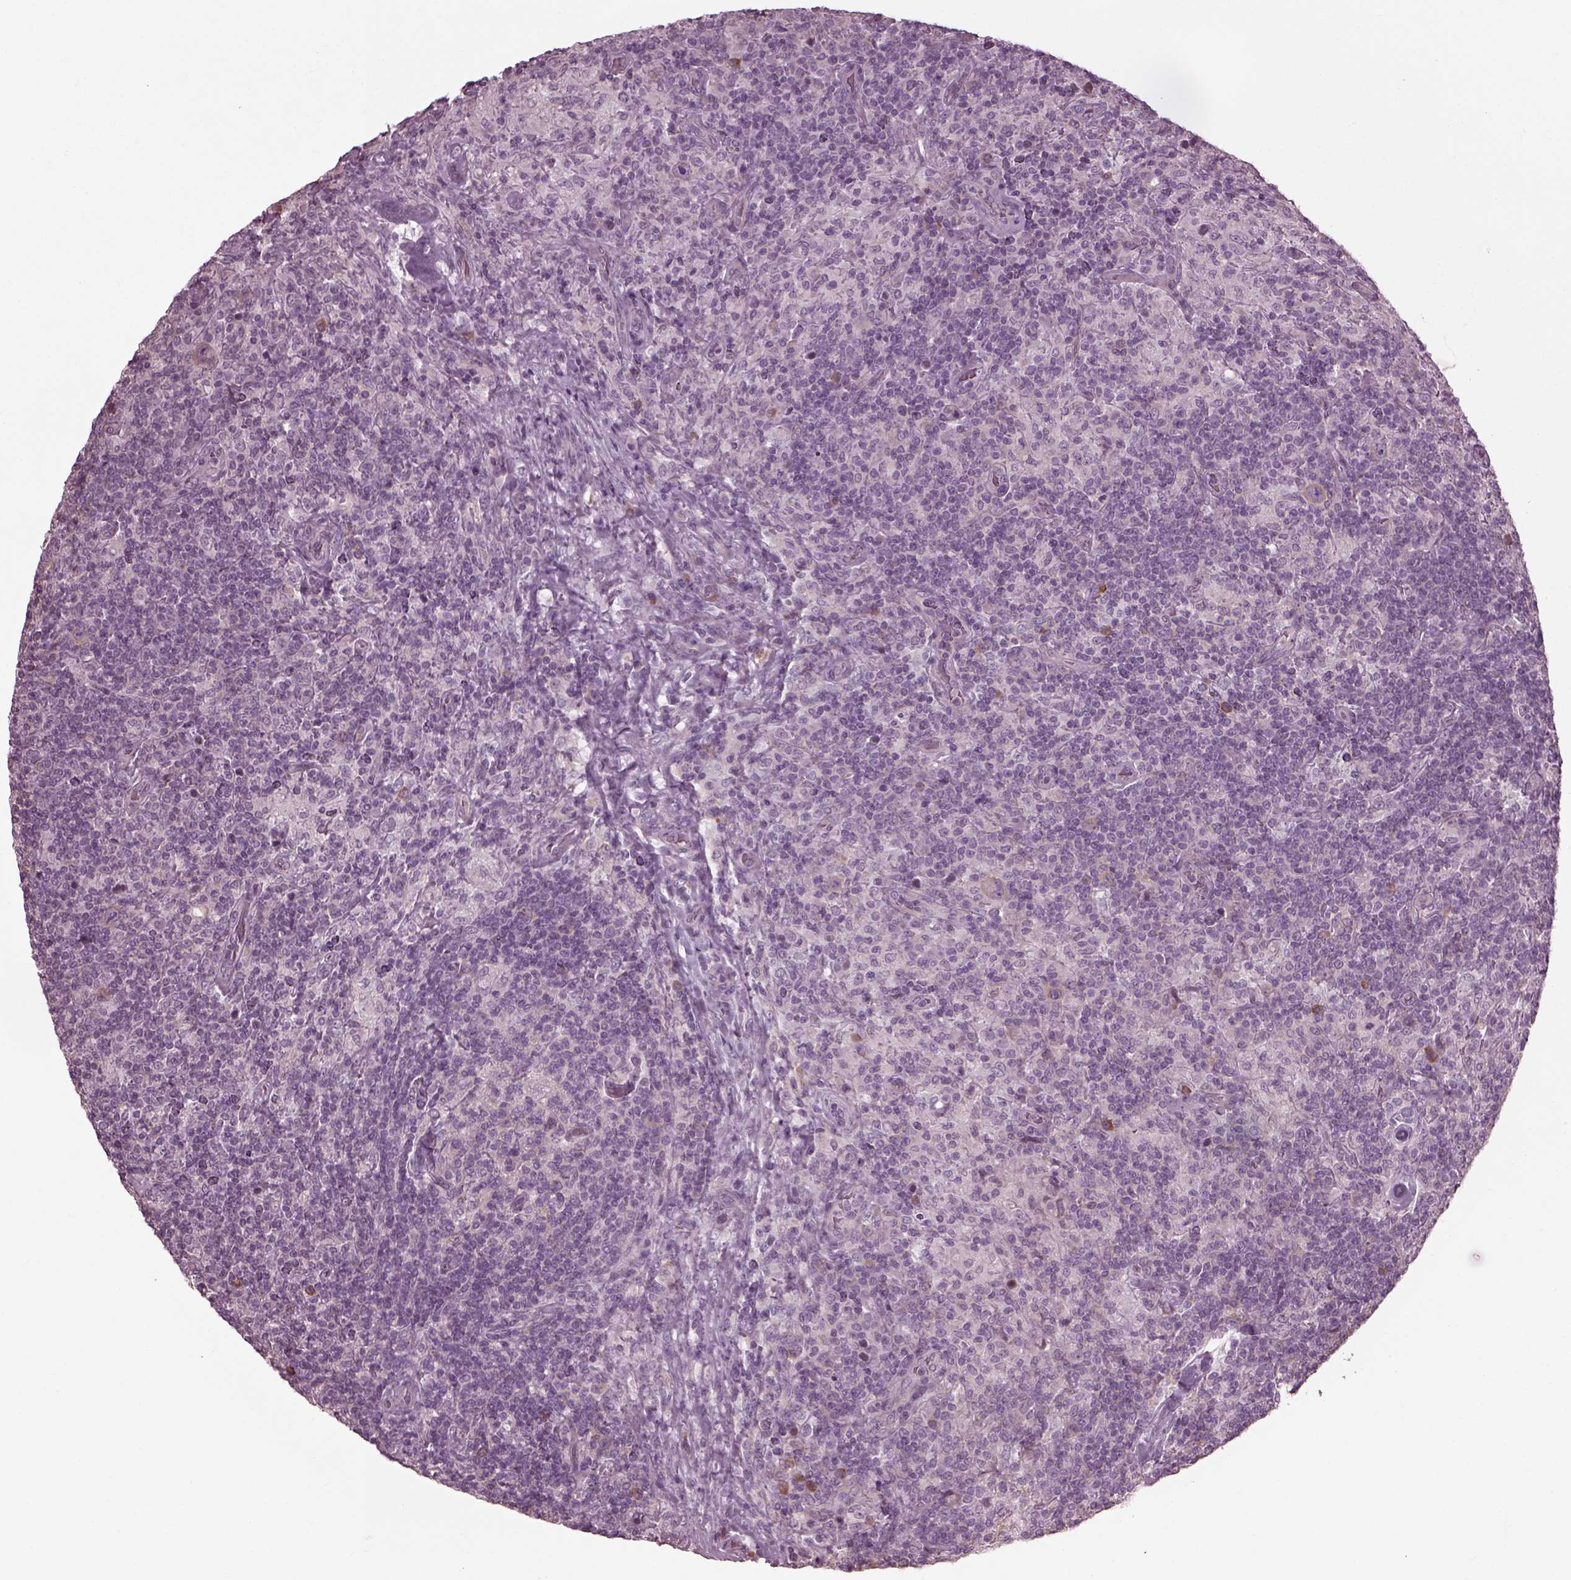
{"staining": {"intensity": "negative", "quantity": "none", "location": "none"}, "tissue": "lymphoma", "cell_type": "Tumor cells", "image_type": "cancer", "snomed": [{"axis": "morphology", "description": "Hodgkin's disease, NOS"}, {"axis": "topography", "description": "Lymph node"}], "caption": "A high-resolution photomicrograph shows IHC staining of lymphoma, which displays no significant expression in tumor cells.", "gene": "CABP5", "patient": {"sex": "male", "age": 70}}